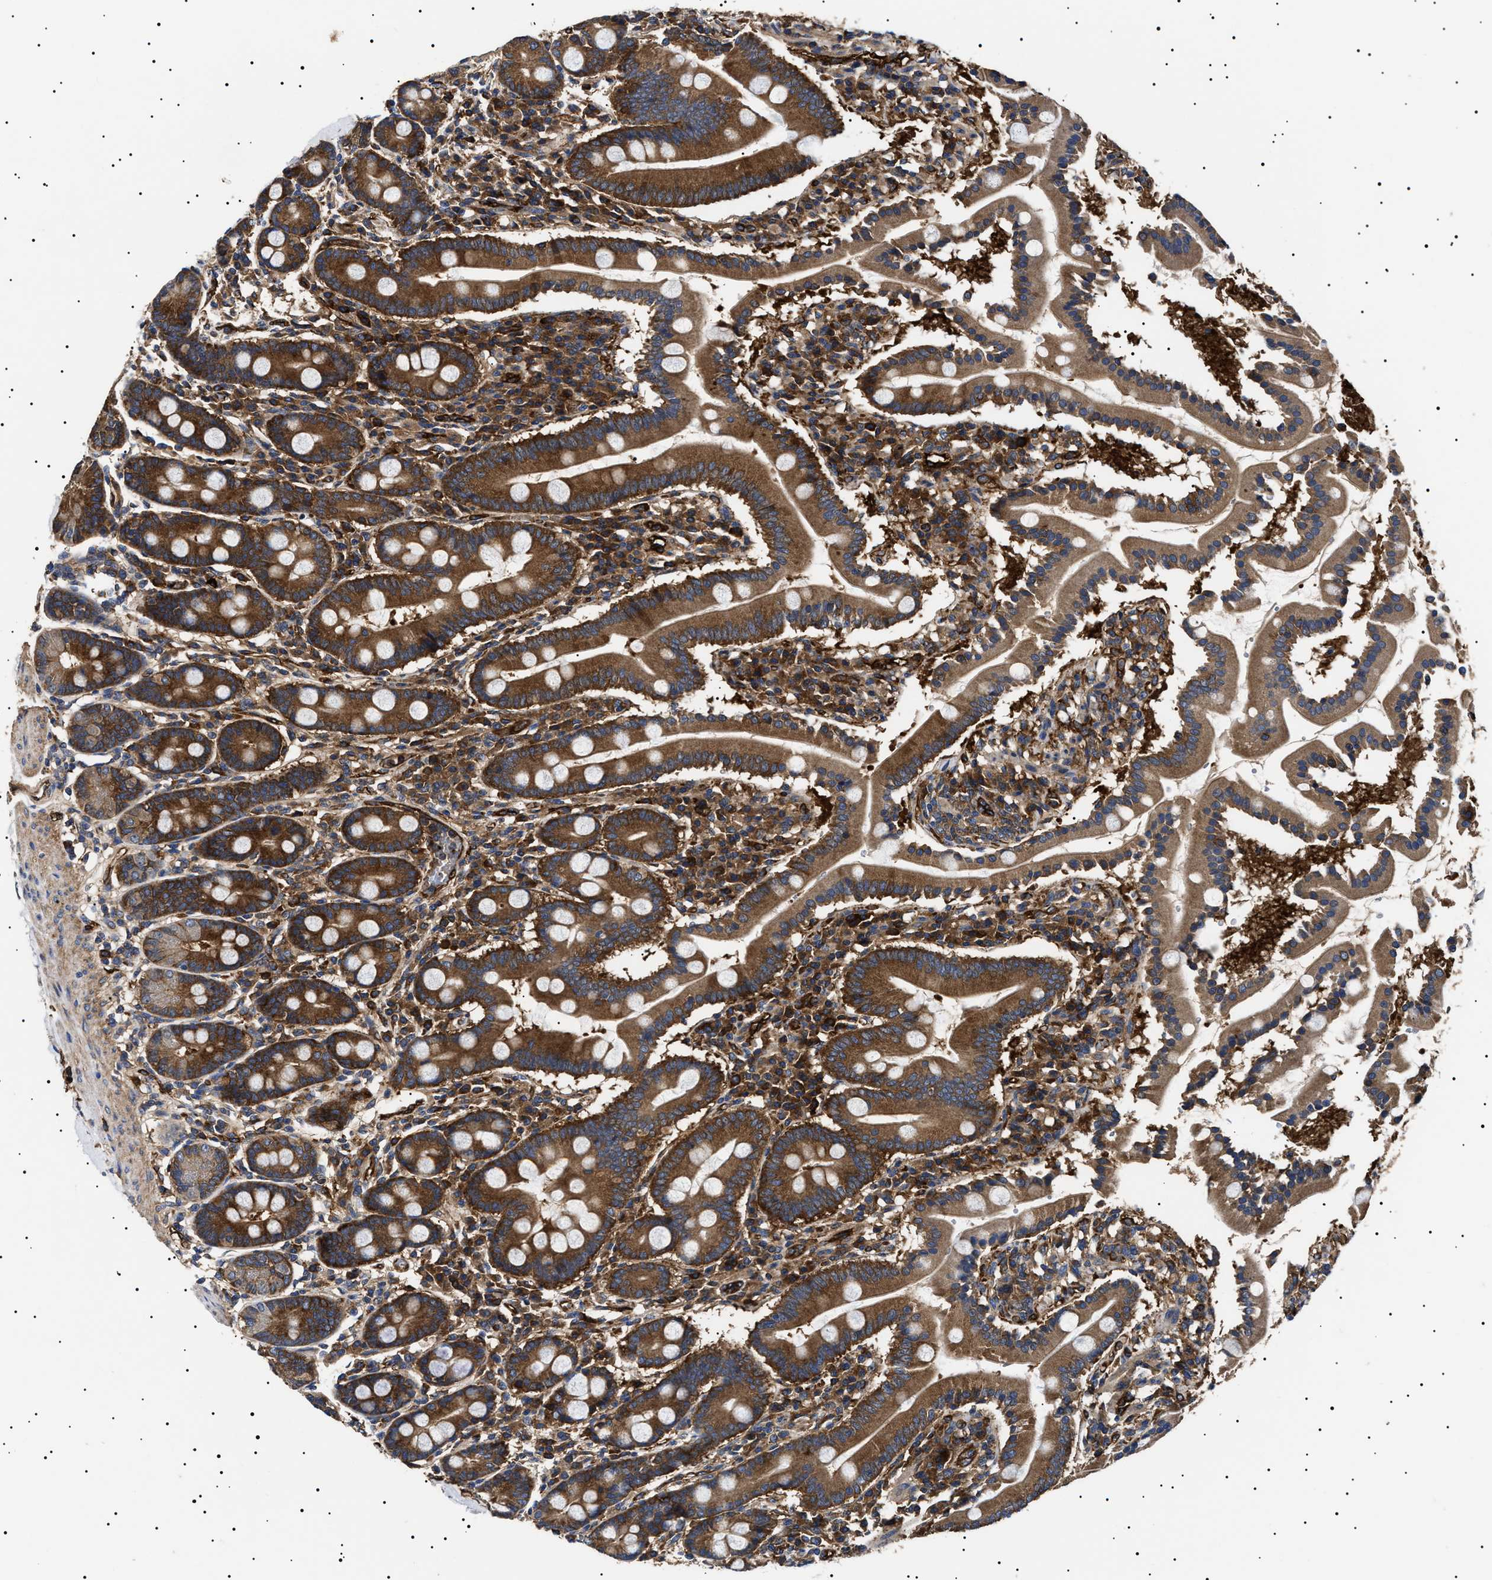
{"staining": {"intensity": "strong", "quantity": ">75%", "location": "cytoplasmic/membranous"}, "tissue": "duodenum", "cell_type": "Glandular cells", "image_type": "normal", "snomed": [{"axis": "morphology", "description": "Normal tissue, NOS"}, {"axis": "topography", "description": "Duodenum"}], "caption": "Glandular cells show high levels of strong cytoplasmic/membranous staining in about >75% of cells in unremarkable human duodenum. (IHC, brightfield microscopy, high magnification).", "gene": "TPP2", "patient": {"sex": "male", "age": 50}}